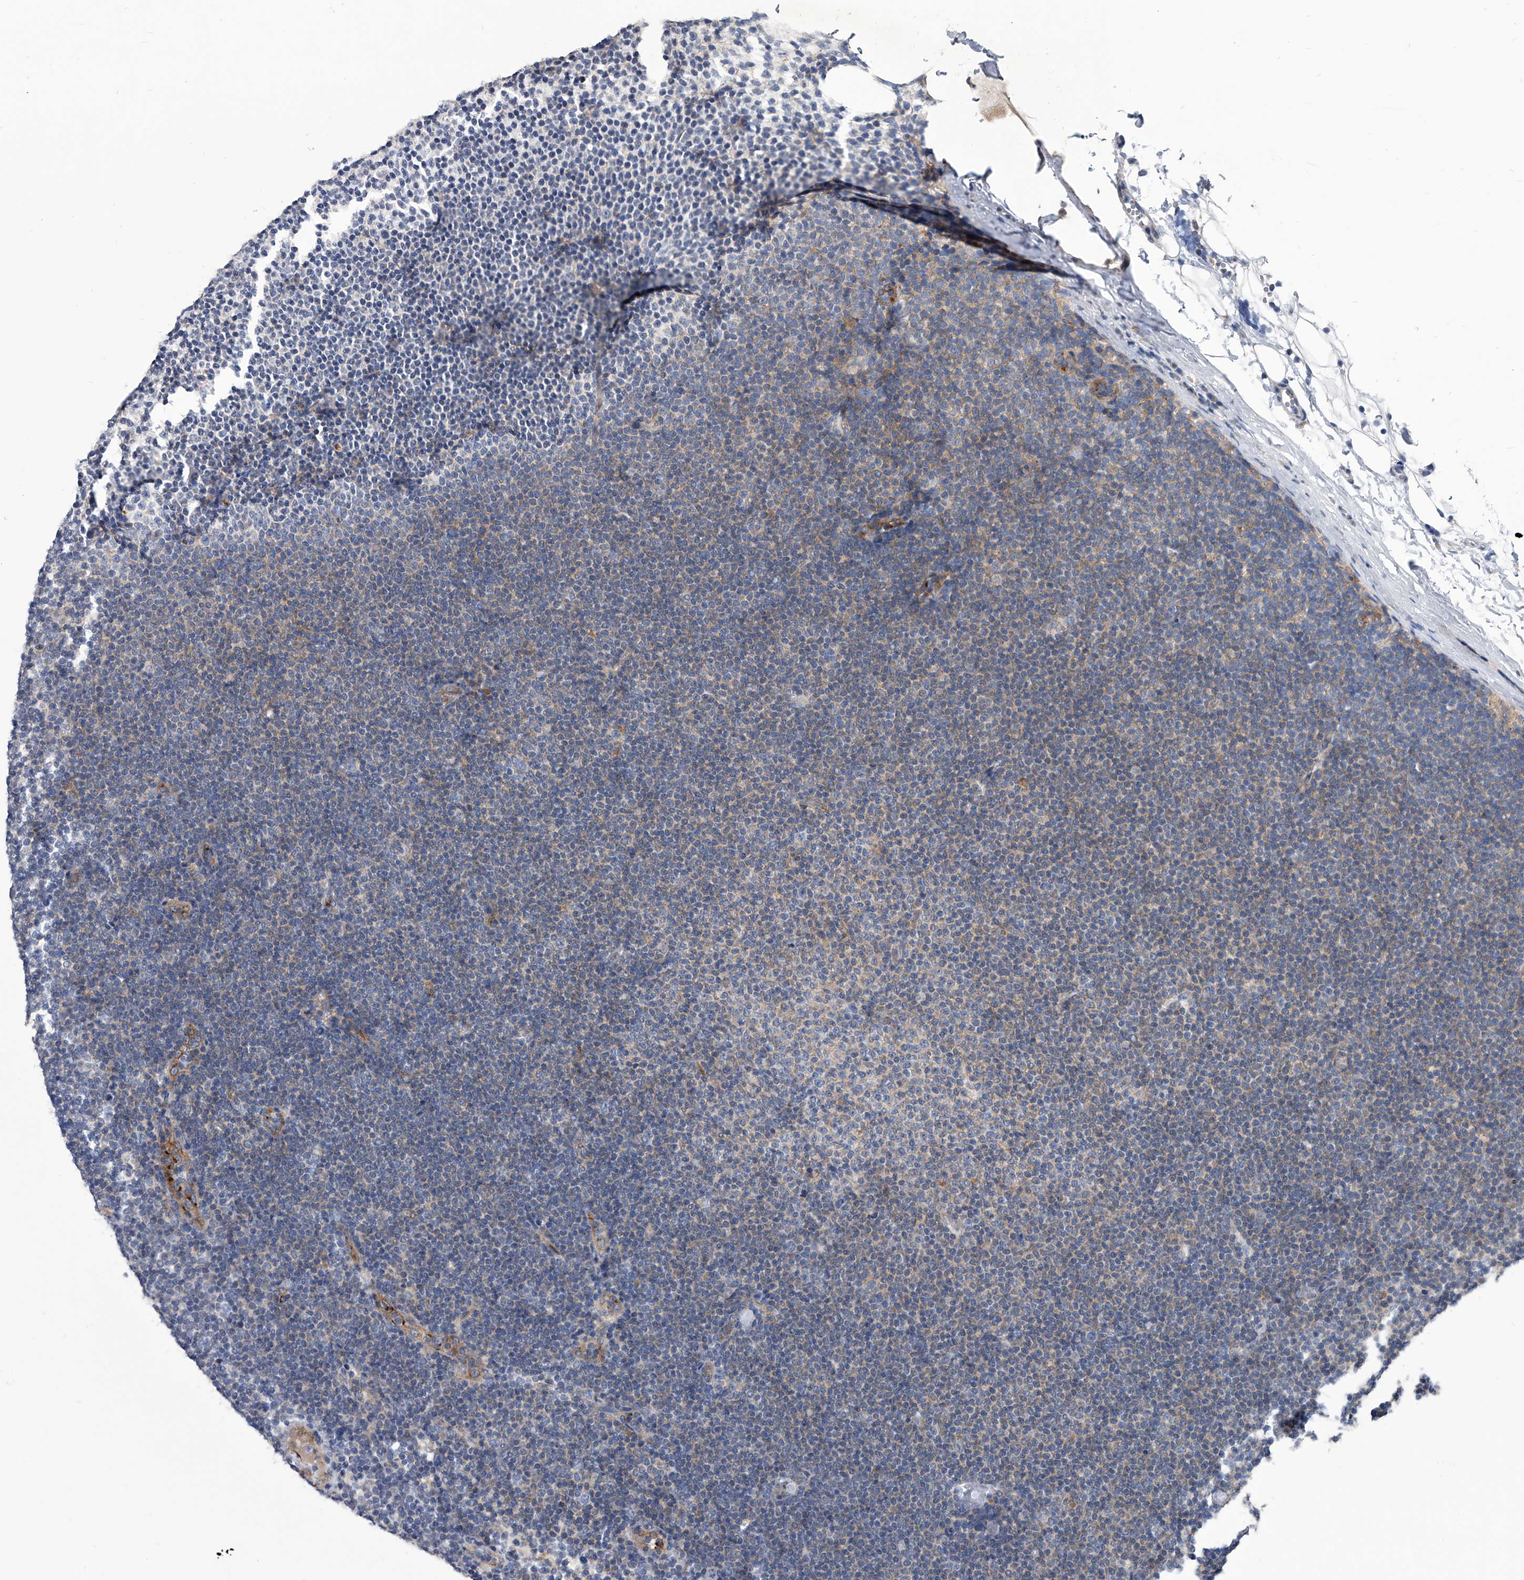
{"staining": {"intensity": "weak", "quantity": "25%-75%", "location": "cytoplasmic/membranous"}, "tissue": "lymphoma", "cell_type": "Tumor cells", "image_type": "cancer", "snomed": [{"axis": "morphology", "description": "Malignant lymphoma, non-Hodgkin's type, Low grade"}, {"axis": "topography", "description": "Lymph node"}], "caption": "Malignant lymphoma, non-Hodgkin's type (low-grade) stained with a protein marker exhibits weak staining in tumor cells.", "gene": "SPP1", "patient": {"sex": "female", "age": 53}}